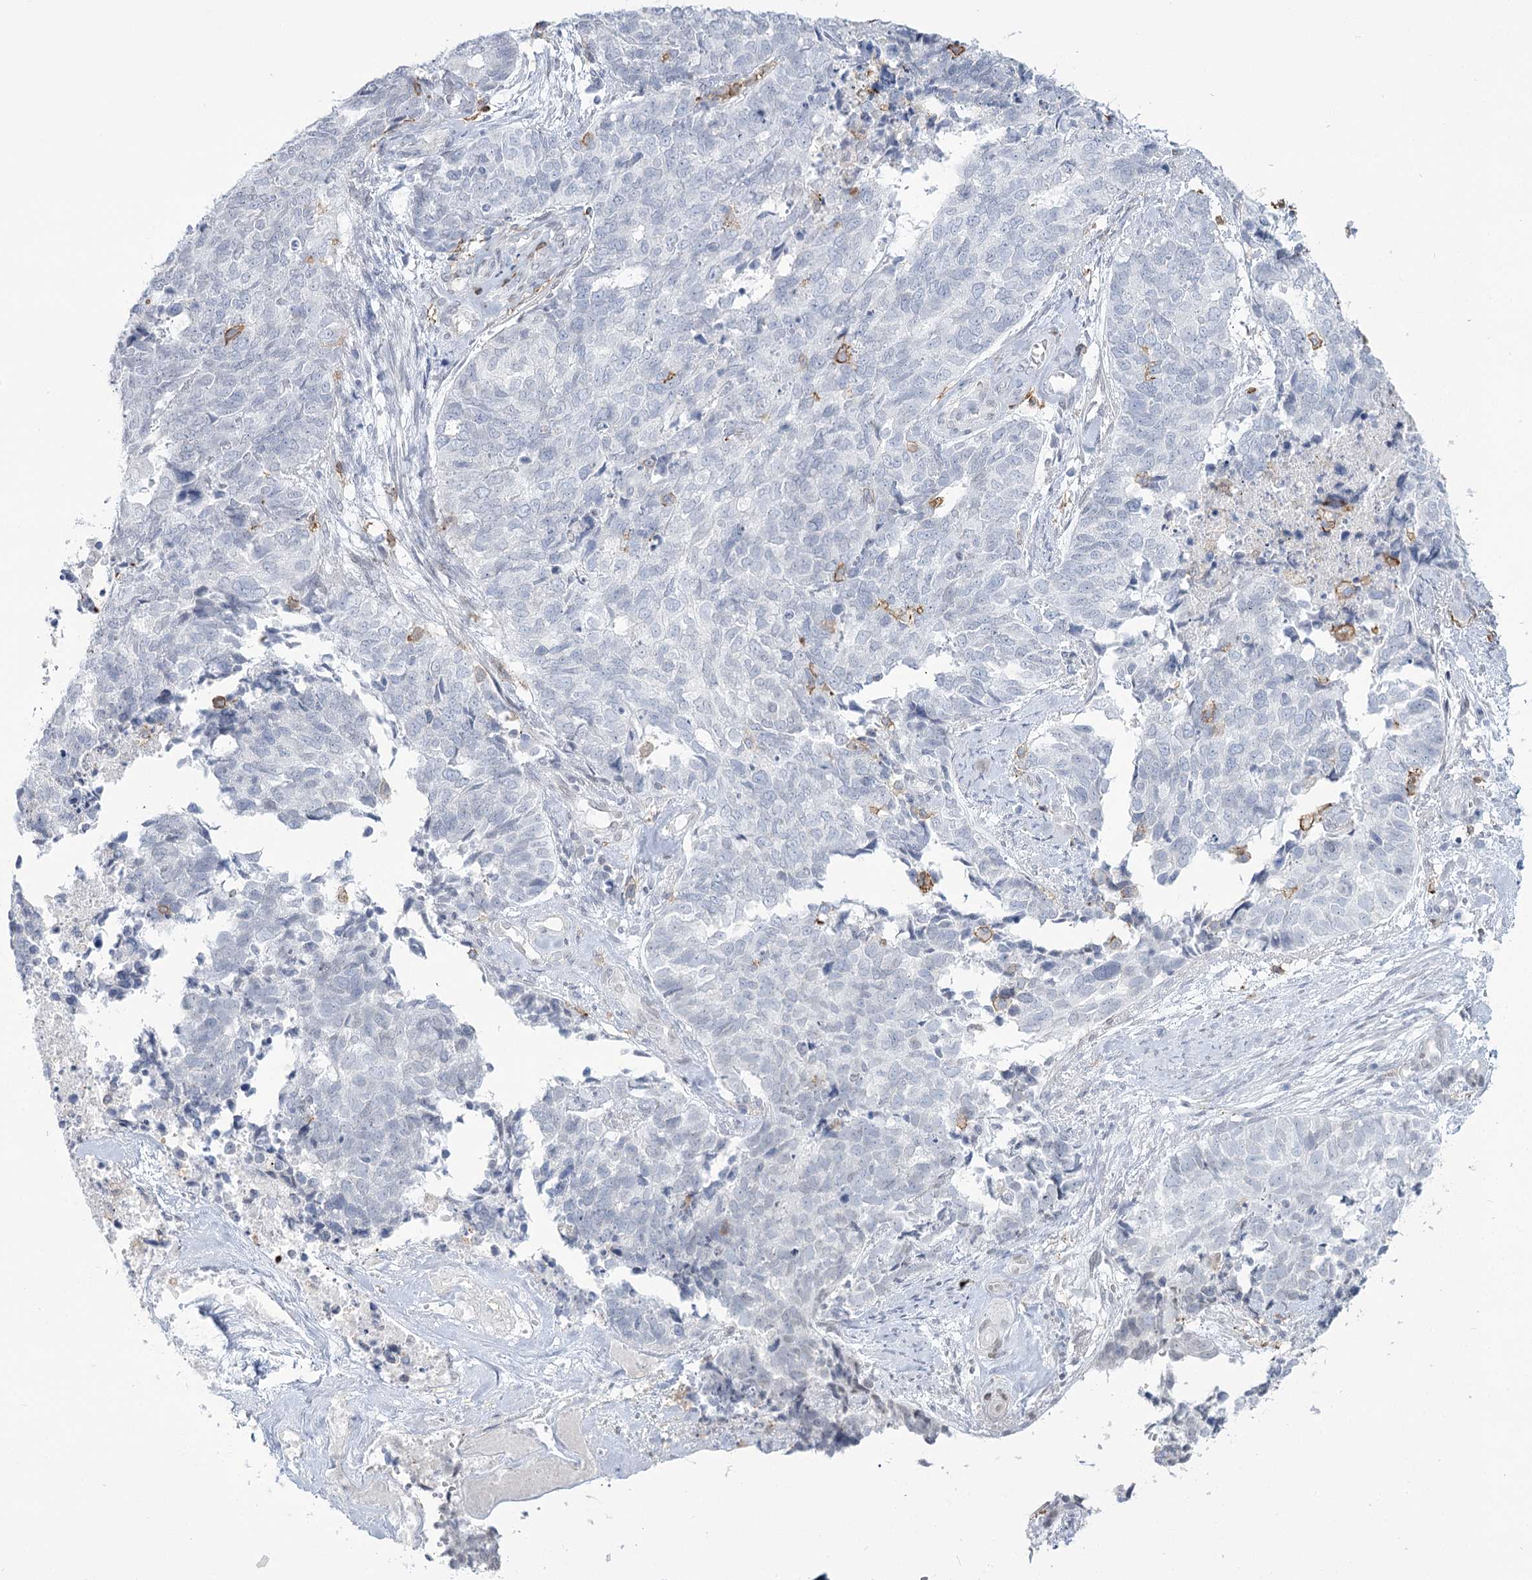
{"staining": {"intensity": "negative", "quantity": "none", "location": "none"}, "tissue": "cervical cancer", "cell_type": "Tumor cells", "image_type": "cancer", "snomed": [{"axis": "morphology", "description": "Squamous cell carcinoma, NOS"}, {"axis": "topography", "description": "Cervix"}], "caption": "Tumor cells are negative for protein expression in human cervical cancer (squamous cell carcinoma).", "gene": "C11orf1", "patient": {"sex": "female", "age": 63}}